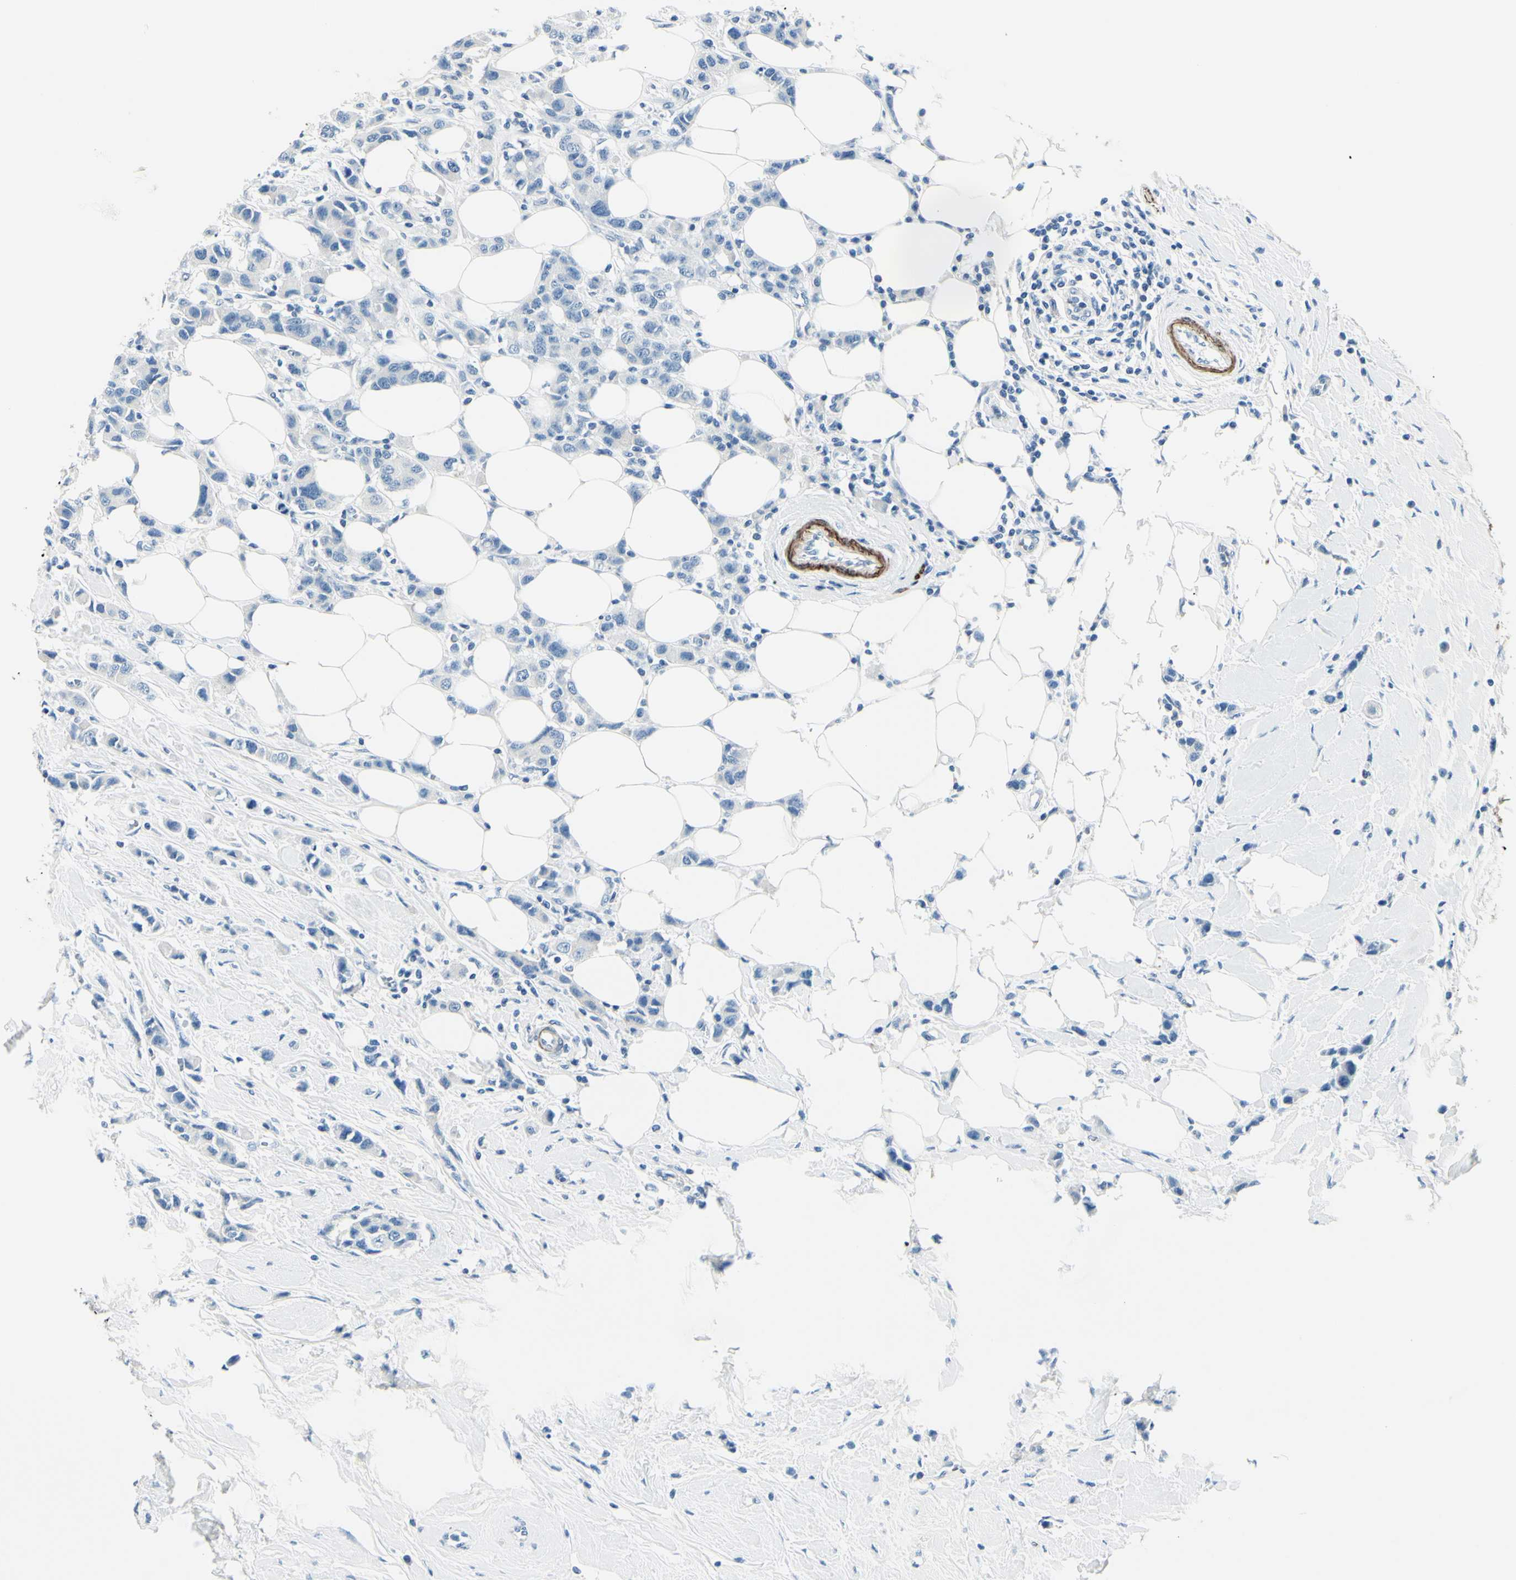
{"staining": {"intensity": "negative", "quantity": "none", "location": "none"}, "tissue": "breast cancer", "cell_type": "Tumor cells", "image_type": "cancer", "snomed": [{"axis": "morphology", "description": "Normal tissue, NOS"}, {"axis": "morphology", "description": "Duct carcinoma"}, {"axis": "topography", "description": "Breast"}], "caption": "Invasive ductal carcinoma (breast) stained for a protein using IHC shows no staining tumor cells.", "gene": "CDH15", "patient": {"sex": "female", "age": 50}}